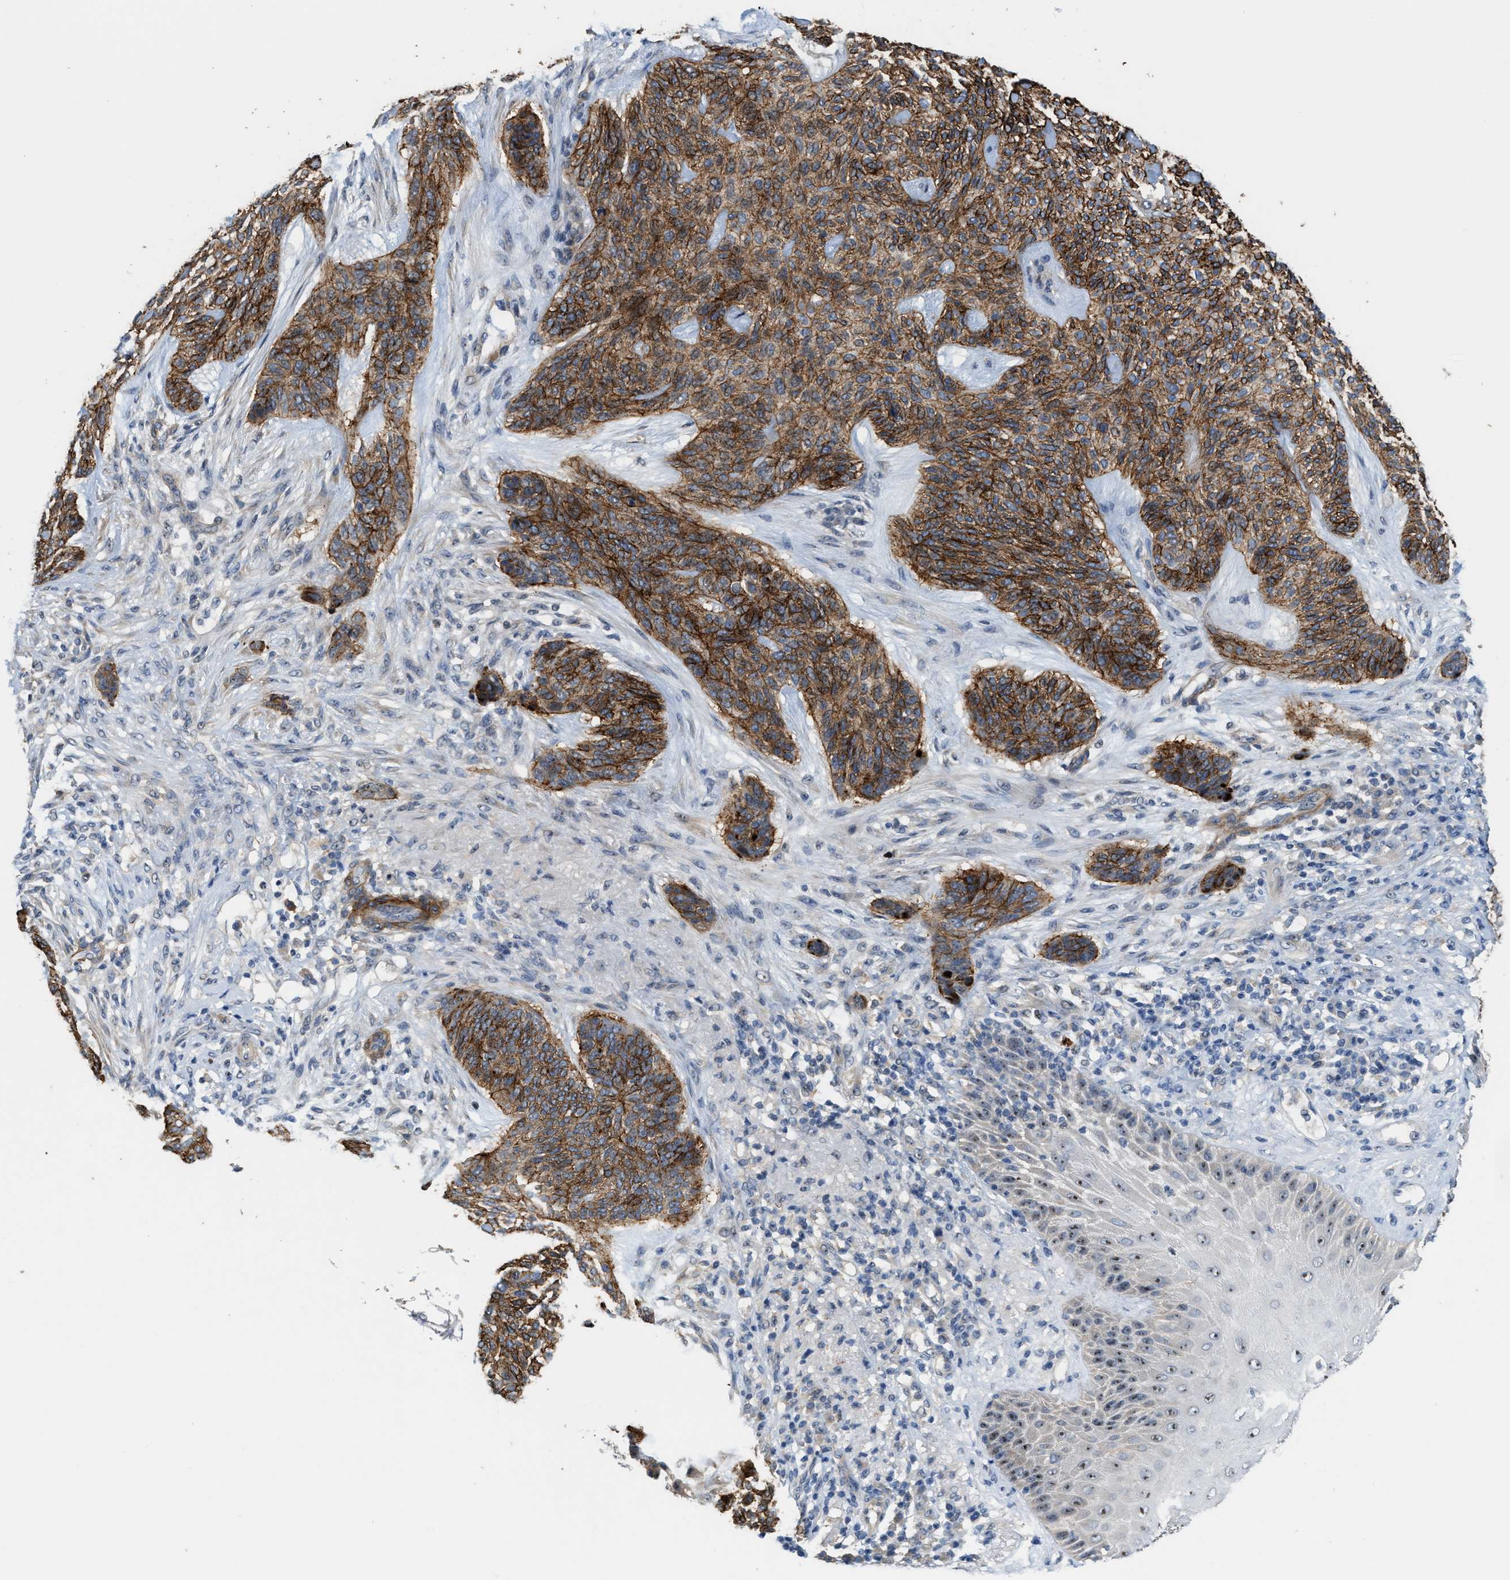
{"staining": {"intensity": "strong", "quantity": ">75%", "location": "nuclear"}, "tissue": "skin cancer", "cell_type": "Tumor cells", "image_type": "cancer", "snomed": [{"axis": "morphology", "description": "Basal cell carcinoma"}, {"axis": "topography", "description": "Skin"}], "caption": "Skin cancer (basal cell carcinoma) stained with a protein marker displays strong staining in tumor cells.", "gene": "ZNF783", "patient": {"sex": "male", "age": 55}}